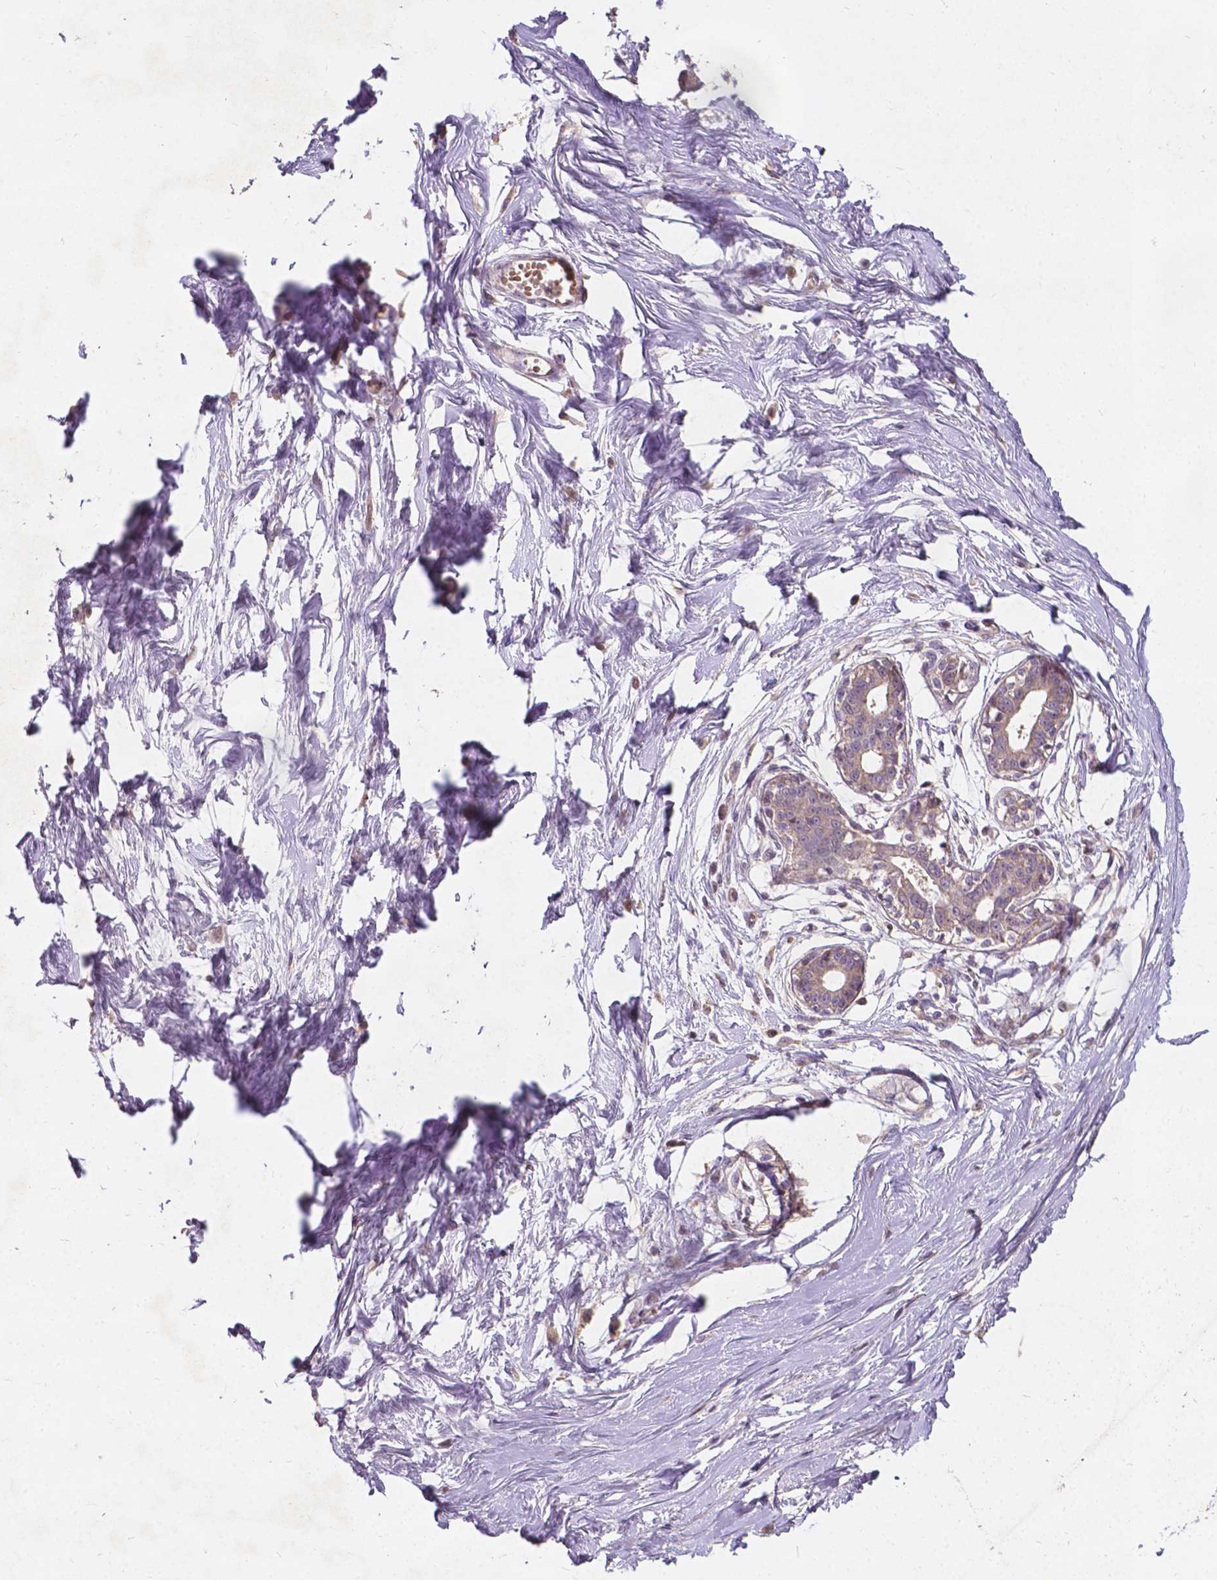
{"staining": {"intensity": "weak", "quantity": ">75%", "location": "cytoplasmic/membranous"}, "tissue": "breast", "cell_type": "Adipocytes", "image_type": "normal", "snomed": [{"axis": "morphology", "description": "Normal tissue, NOS"}, {"axis": "topography", "description": "Breast"}], "caption": "Protein analysis of normal breast displays weak cytoplasmic/membranous positivity in approximately >75% of adipocytes.", "gene": "DUSP16", "patient": {"sex": "female", "age": 45}}